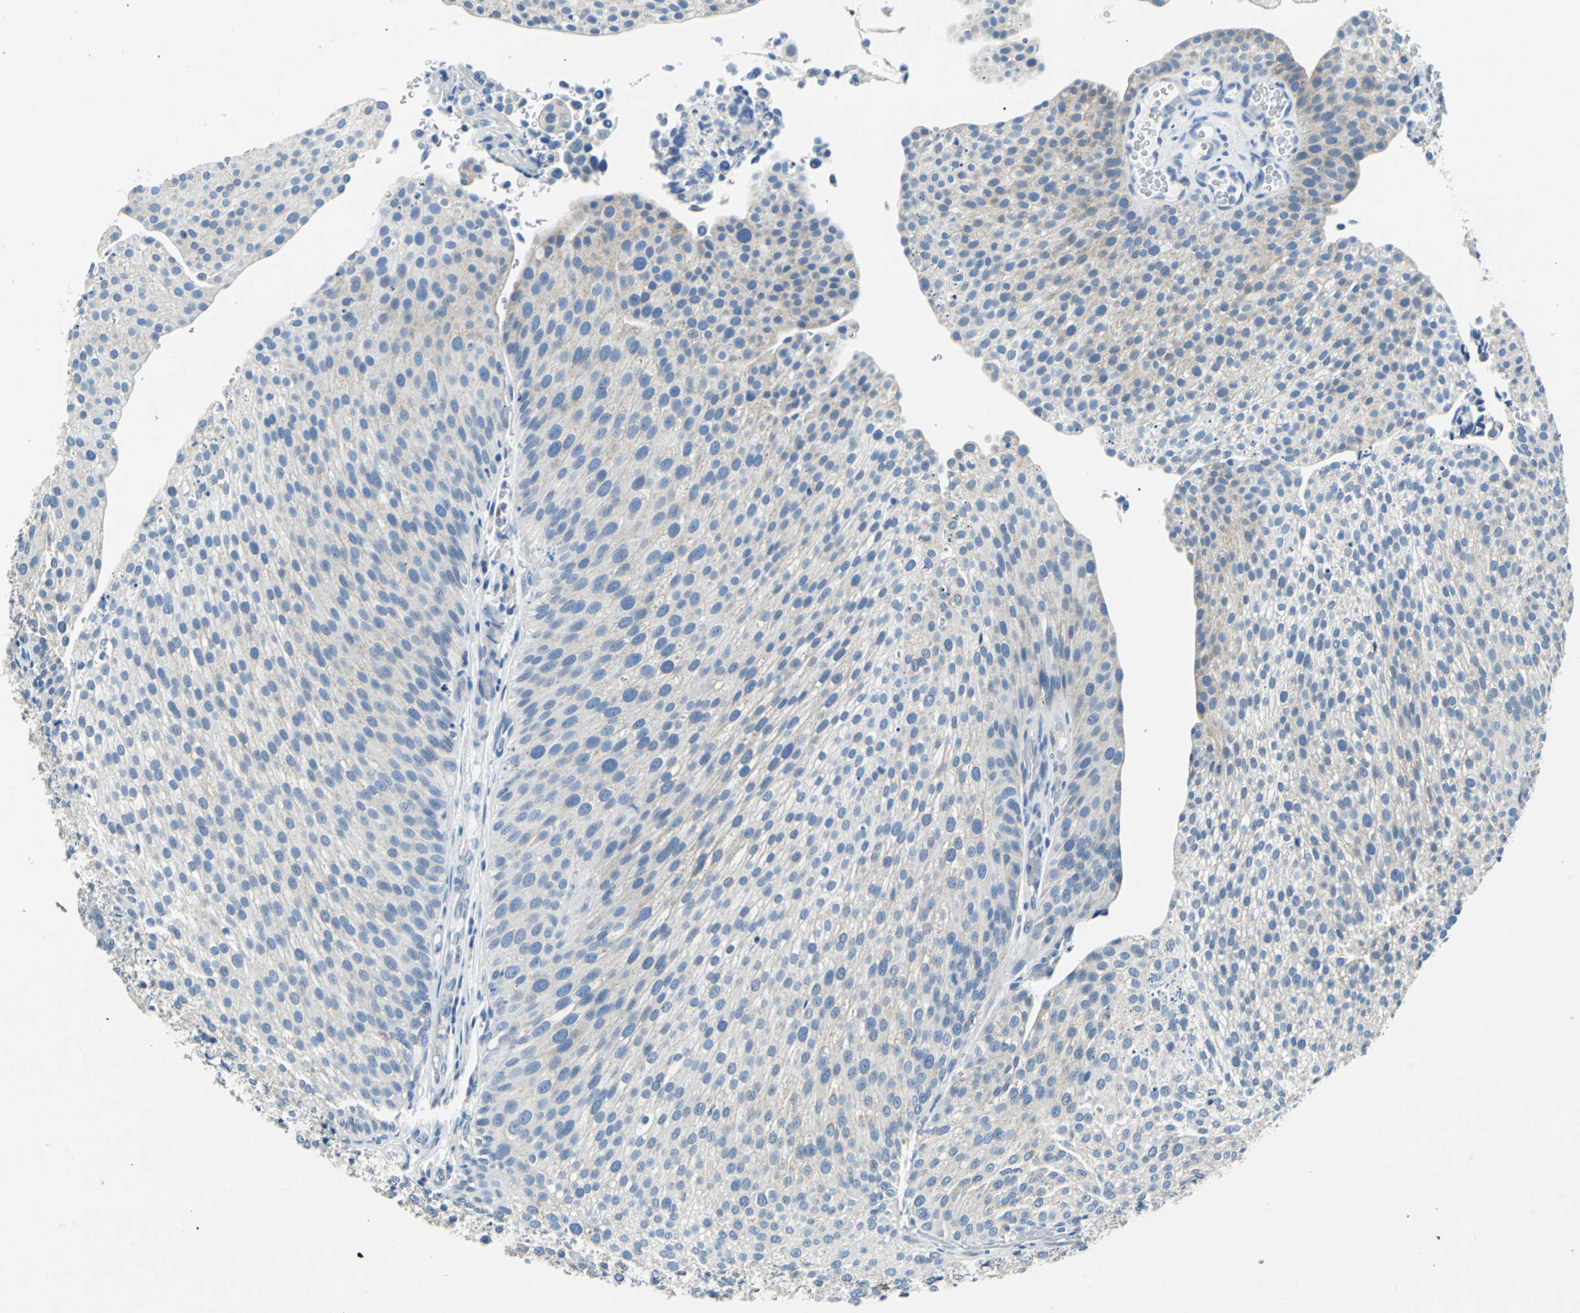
{"staining": {"intensity": "negative", "quantity": "none", "location": "none"}, "tissue": "urothelial cancer", "cell_type": "Tumor cells", "image_type": "cancer", "snomed": [{"axis": "morphology", "description": "Urothelial carcinoma, Low grade"}, {"axis": "topography", "description": "Smooth muscle"}, {"axis": "topography", "description": "Urinary bladder"}], "caption": "High power microscopy micrograph of an immunohistochemistry micrograph of urothelial cancer, revealing no significant positivity in tumor cells.", "gene": "TEX264", "patient": {"sex": "male", "age": 60}}